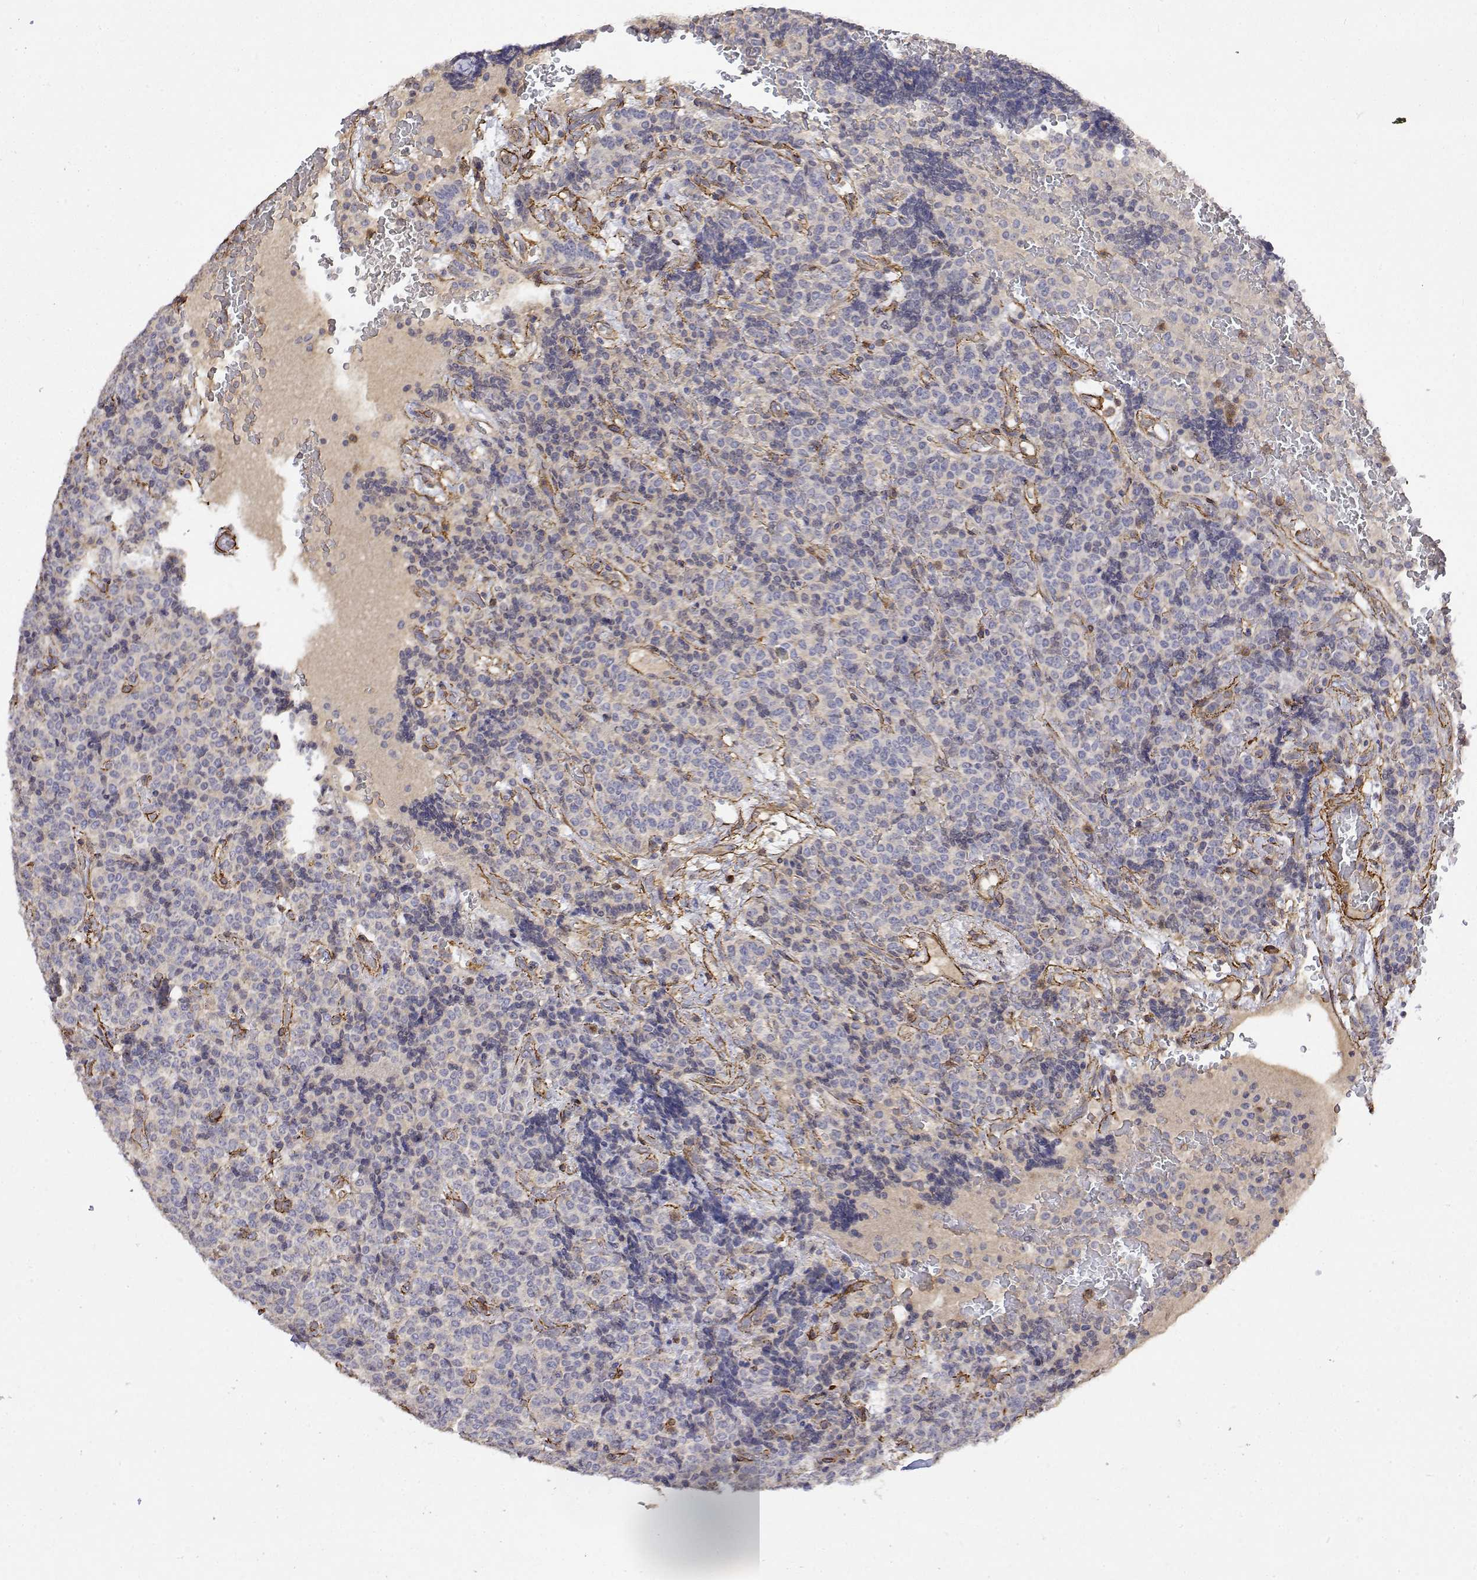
{"staining": {"intensity": "negative", "quantity": "none", "location": "none"}, "tissue": "carcinoid", "cell_type": "Tumor cells", "image_type": "cancer", "snomed": [{"axis": "morphology", "description": "Carcinoid, malignant, NOS"}, {"axis": "topography", "description": "Pancreas"}], "caption": "An immunohistochemistry micrograph of malignant carcinoid is shown. There is no staining in tumor cells of malignant carcinoid.", "gene": "SOWAHD", "patient": {"sex": "male", "age": 36}}